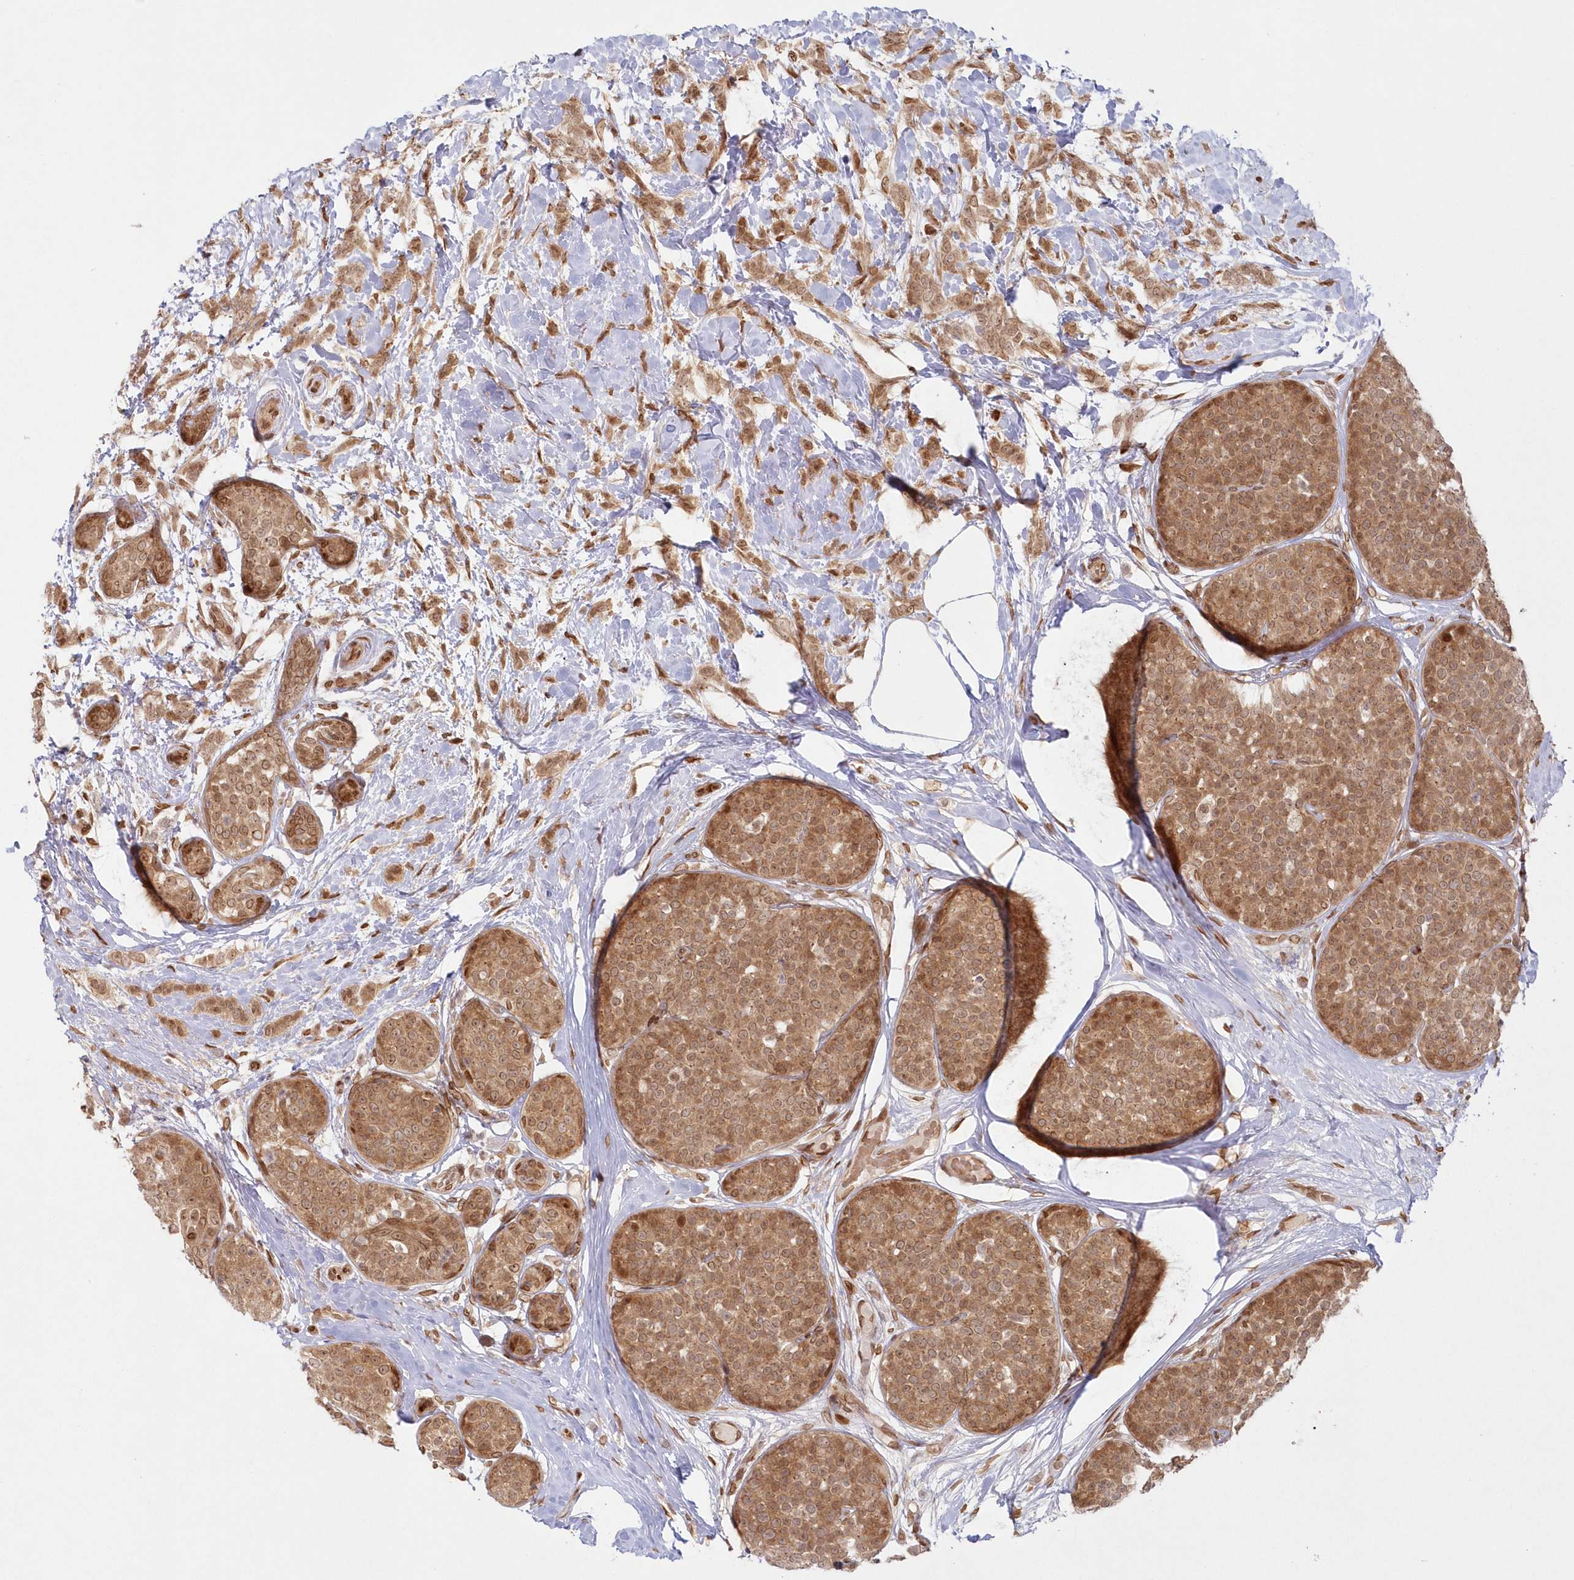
{"staining": {"intensity": "moderate", "quantity": ">75%", "location": "cytoplasmic/membranous,nuclear"}, "tissue": "breast cancer", "cell_type": "Tumor cells", "image_type": "cancer", "snomed": [{"axis": "morphology", "description": "Lobular carcinoma, in situ"}, {"axis": "morphology", "description": "Lobular carcinoma"}, {"axis": "topography", "description": "Breast"}], "caption": "Tumor cells display moderate cytoplasmic/membranous and nuclear staining in approximately >75% of cells in breast lobular carcinoma in situ.", "gene": "TOGARAM2", "patient": {"sex": "female", "age": 41}}